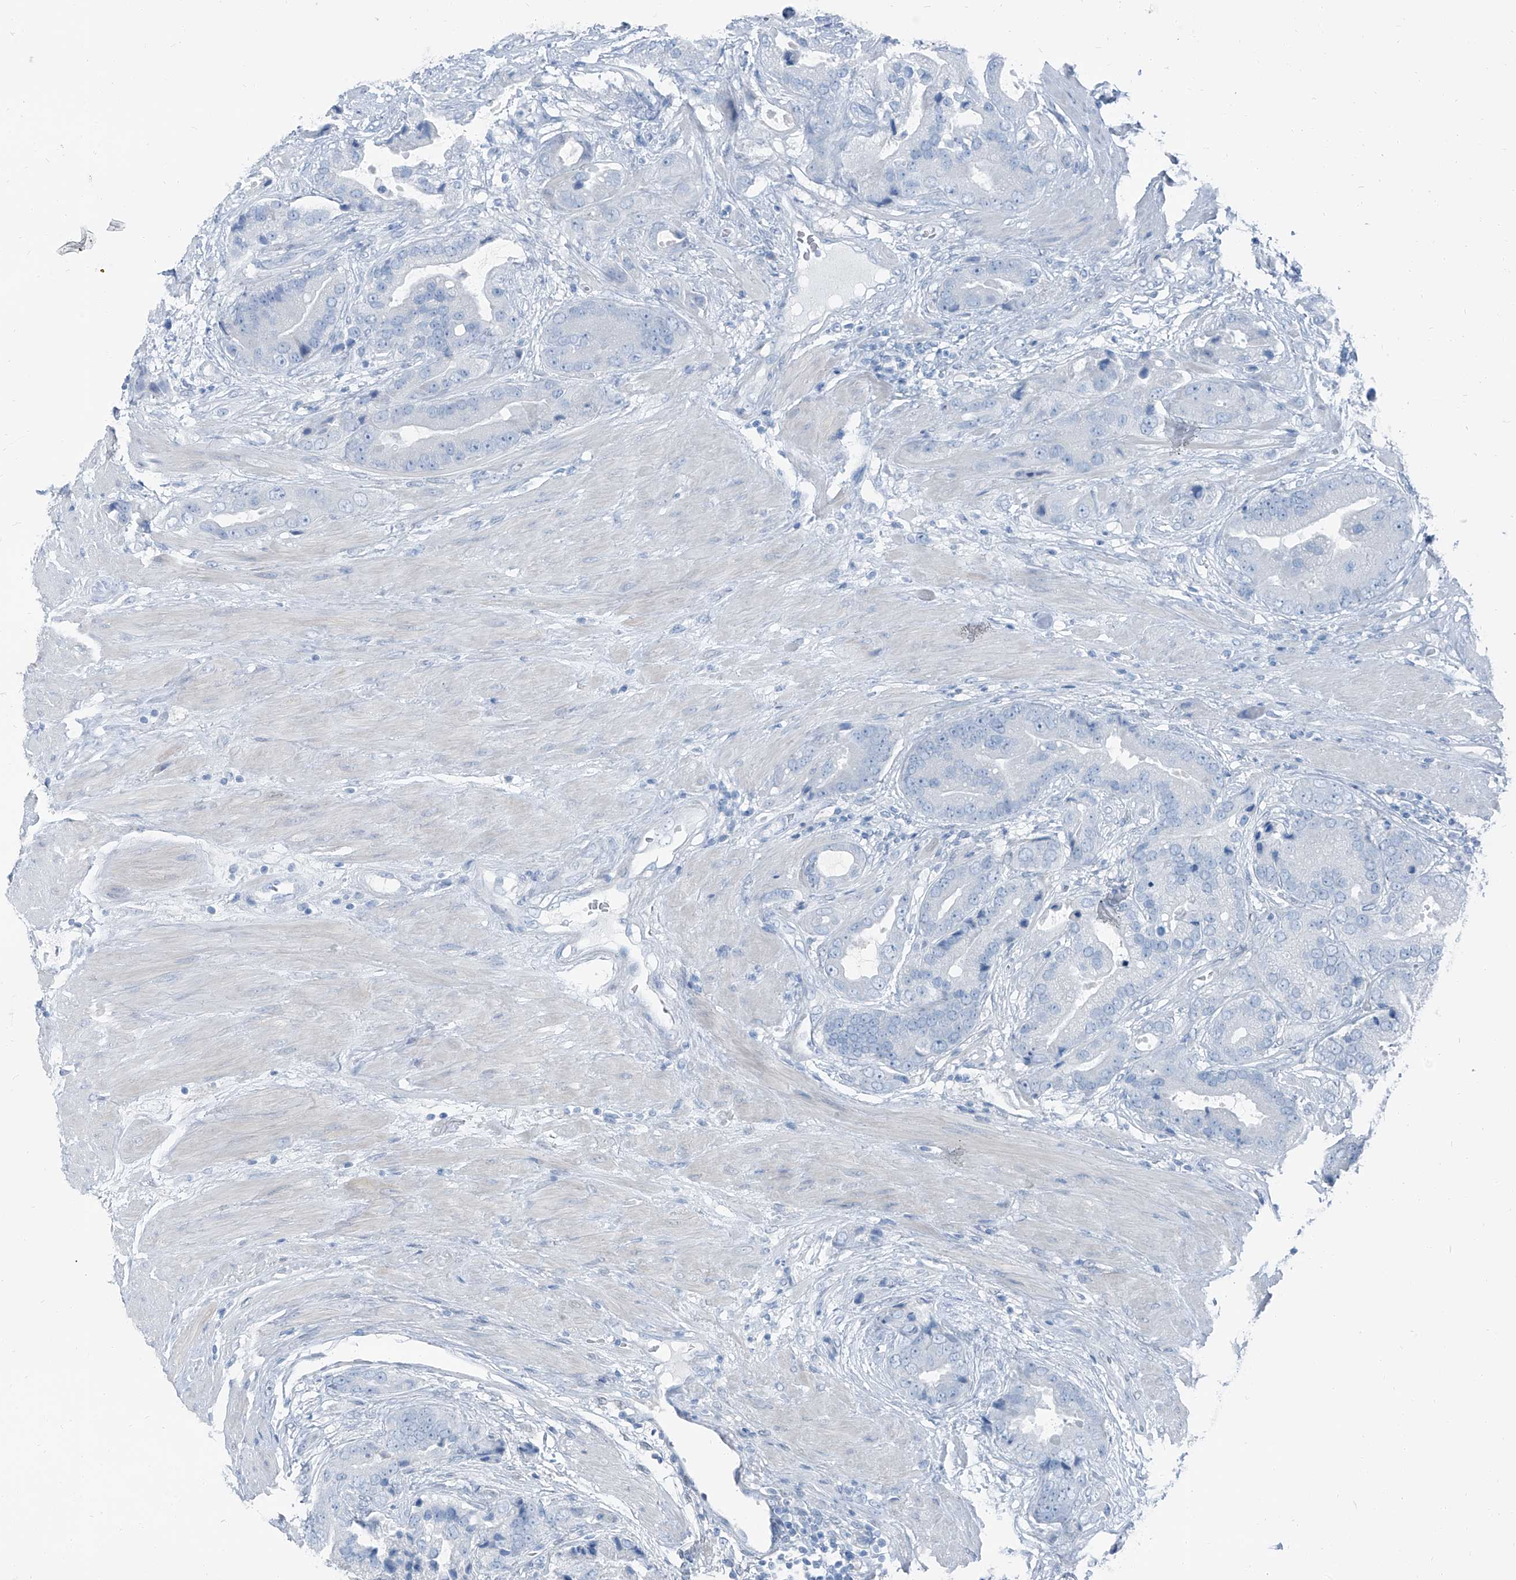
{"staining": {"intensity": "negative", "quantity": "none", "location": "none"}, "tissue": "prostate cancer", "cell_type": "Tumor cells", "image_type": "cancer", "snomed": [{"axis": "morphology", "description": "Adenocarcinoma, High grade"}, {"axis": "topography", "description": "Prostate"}], "caption": "High power microscopy histopathology image of an immunohistochemistry (IHC) micrograph of prostate cancer (adenocarcinoma (high-grade)), revealing no significant staining in tumor cells.", "gene": "RGN", "patient": {"sex": "male", "age": 70}}